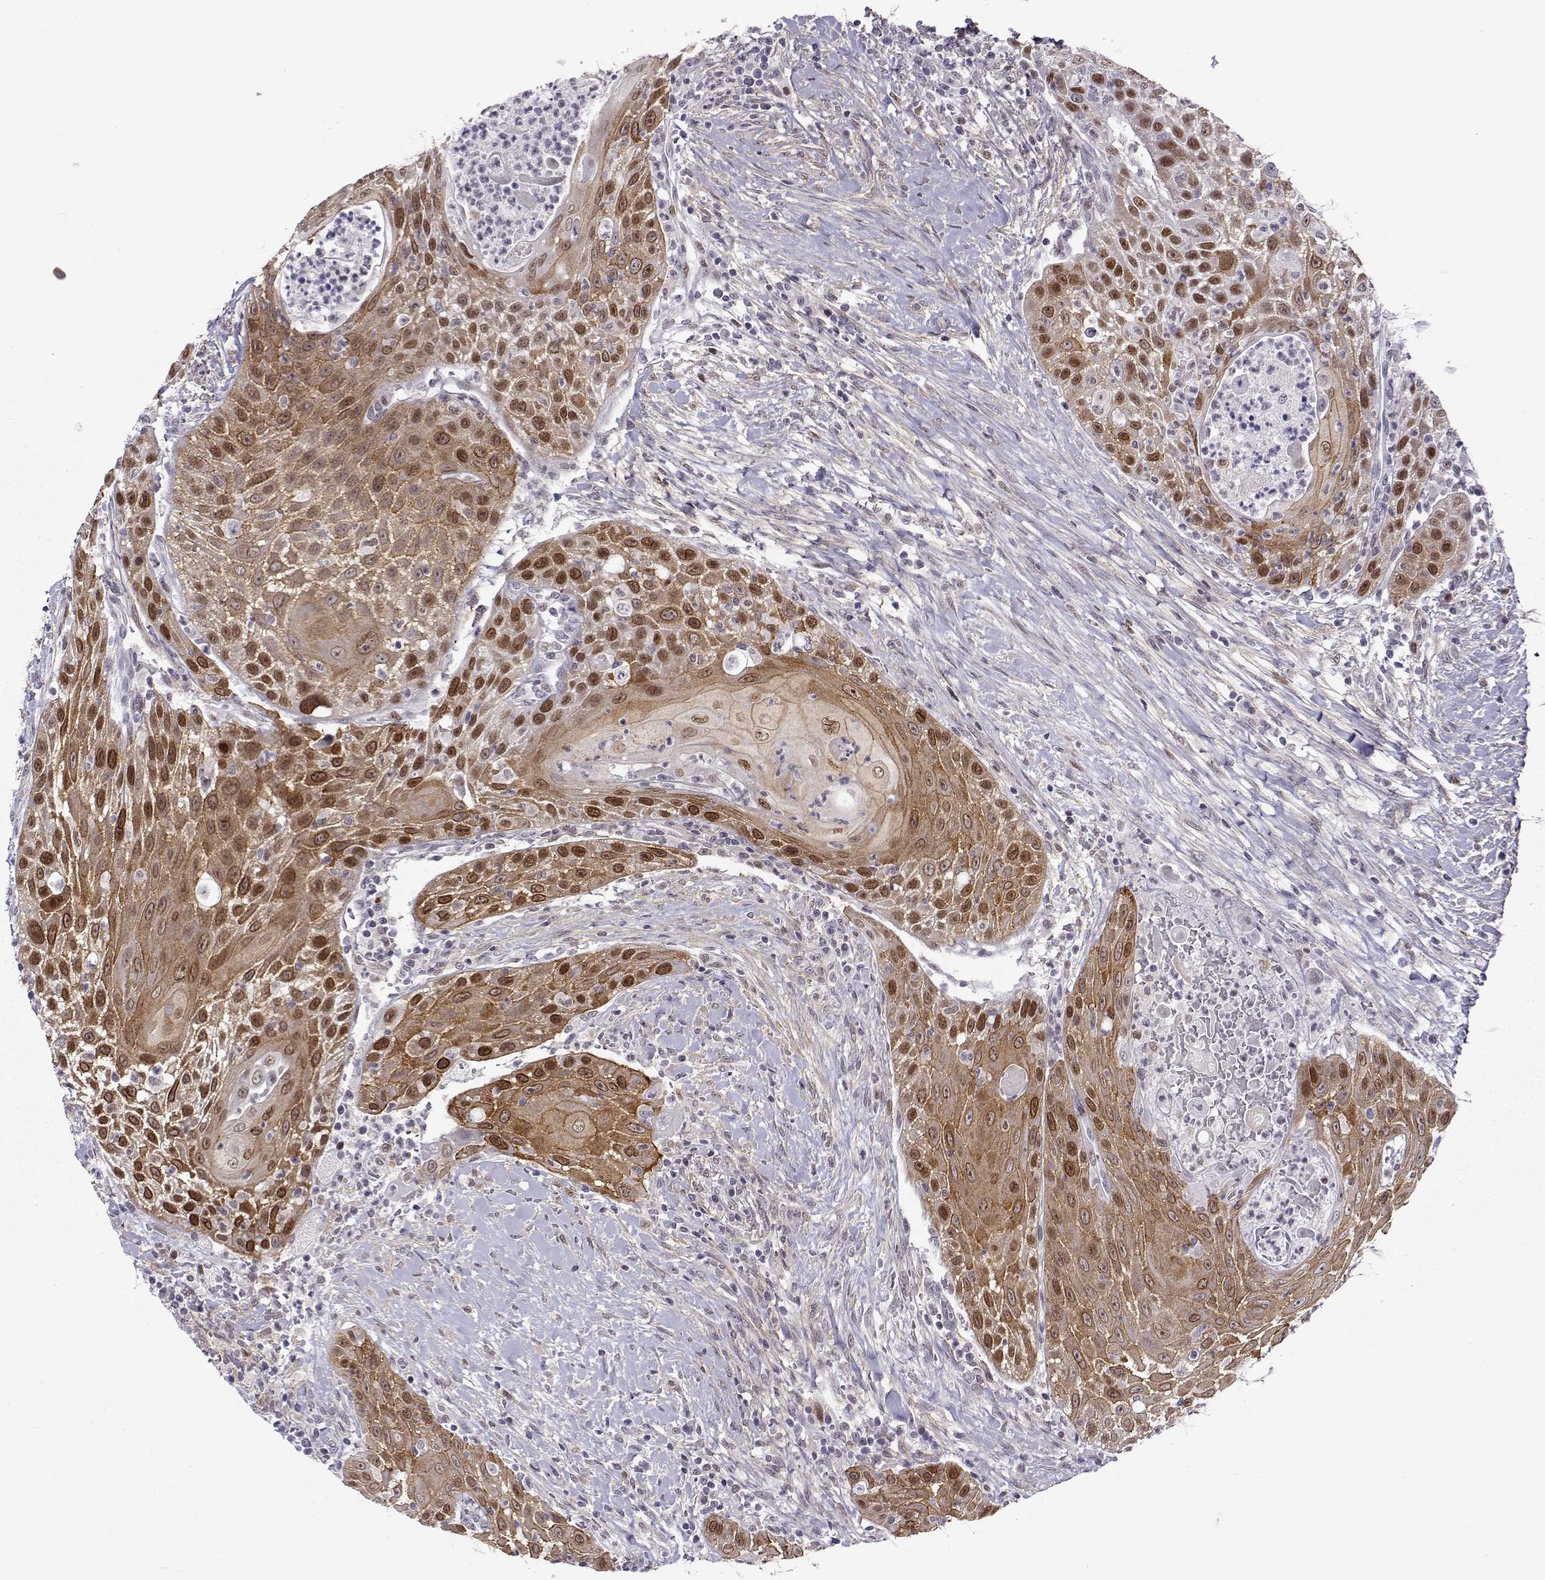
{"staining": {"intensity": "strong", "quantity": "25%-75%", "location": "cytoplasmic/membranous,nuclear"}, "tissue": "head and neck cancer", "cell_type": "Tumor cells", "image_type": "cancer", "snomed": [{"axis": "morphology", "description": "Squamous cell carcinoma, NOS"}, {"axis": "topography", "description": "Head-Neck"}], "caption": "Approximately 25%-75% of tumor cells in human head and neck cancer (squamous cell carcinoma) demonstrate strong cytoplasmic/membranous and nuclear protein expression as visualized by brown immunohistochemical staining.", "gene": "BACH1", "patient": {"sex": "male", "age": 69}}